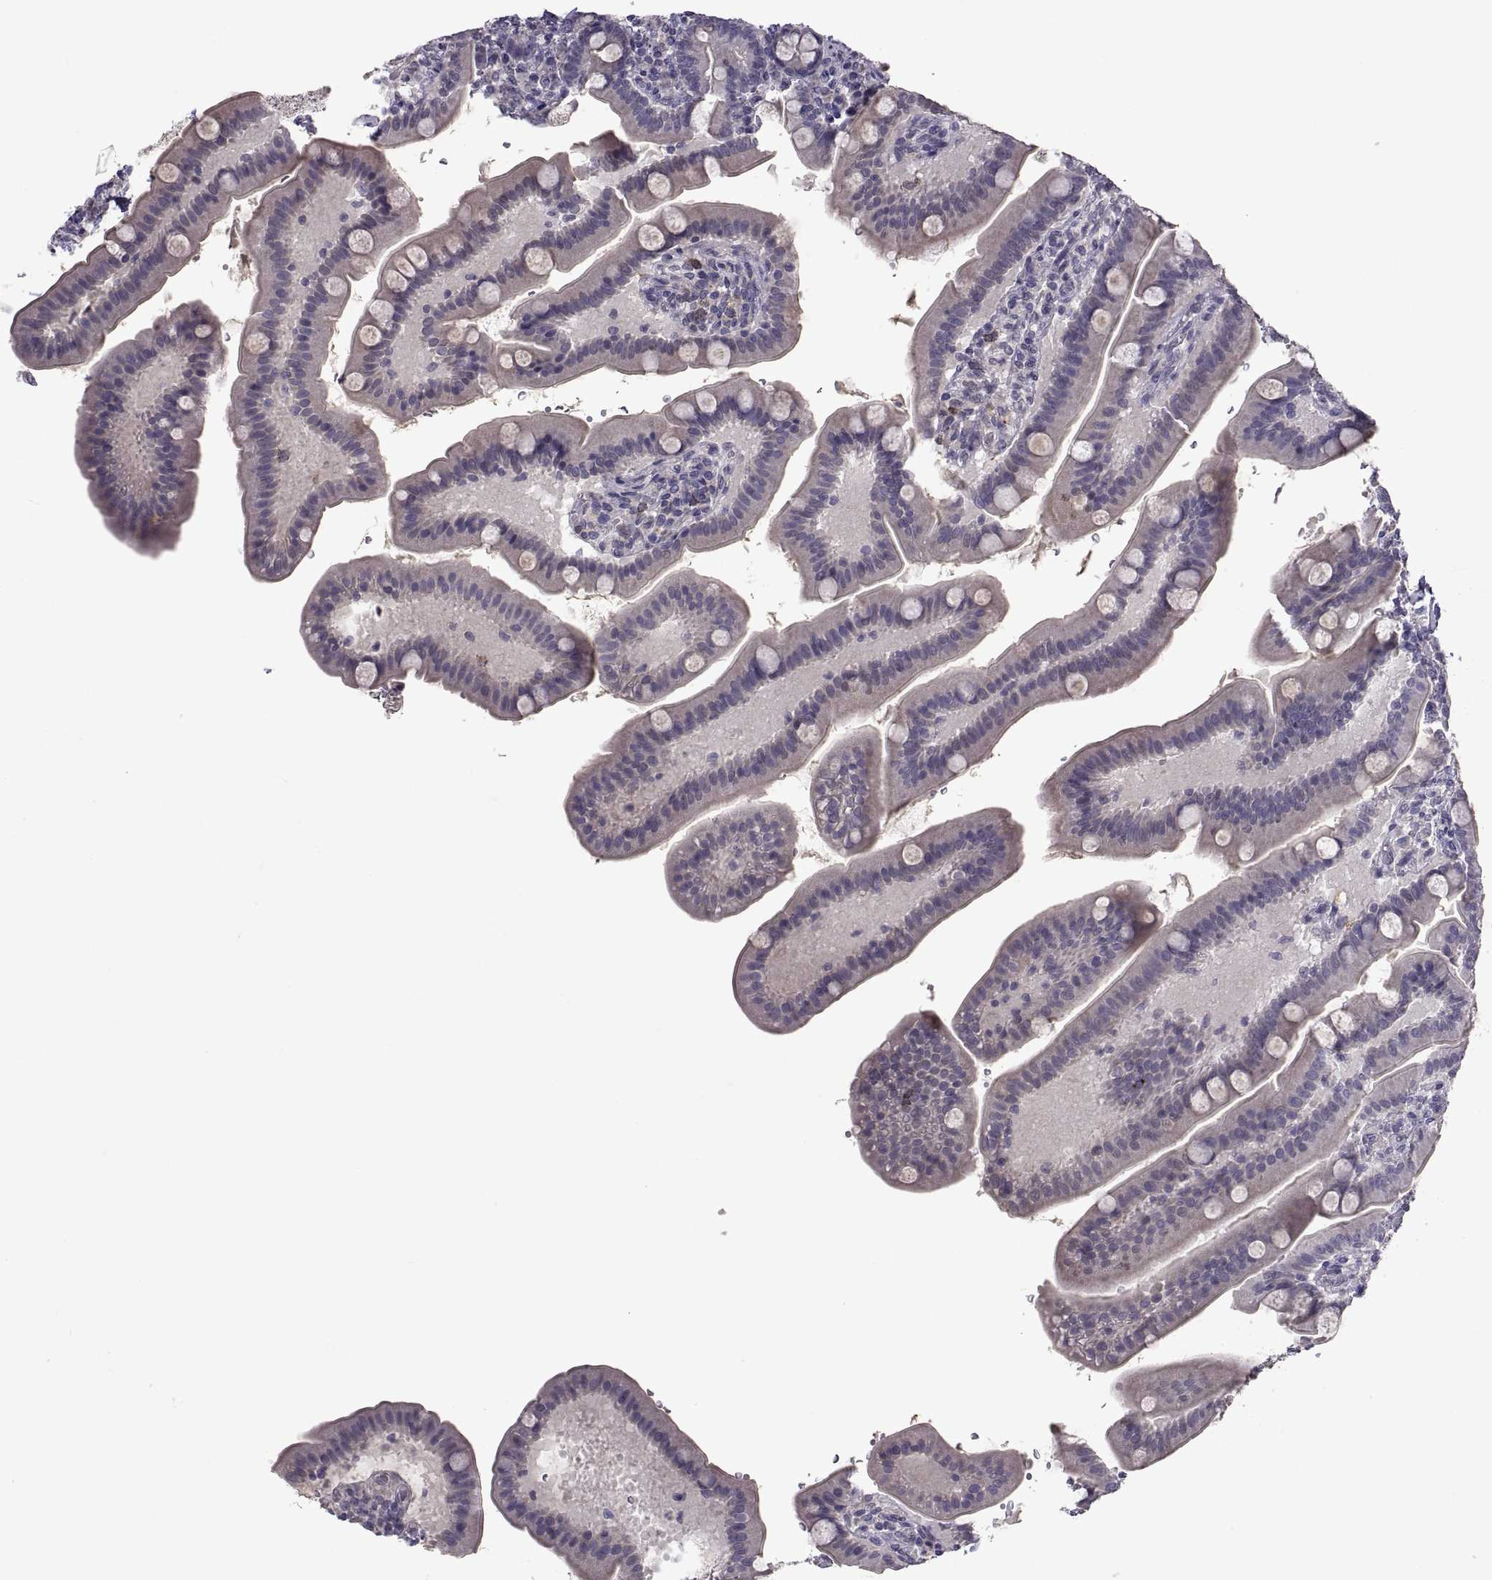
{"staining": {"intensity": "negative", "quantity": "none", "location": "none"}, "tissue": "small intestine", "cell_type": "Glandular cells", "image_type": "normal", "snomed": [{"axis": "morphology", "description": "Normal tissue, NOS"}, {"axis": "topography", "description": "Small intestine"}], "caption": "DAB (3,3'-diaminobenzidine) immunohistochemical staining of unremarkable human small intestine displays no significant positivity in glandular cells. (DAB IHC, high magnification).", "gene": "NPTX2", "patient": {"sex": "male", "age": 66}}